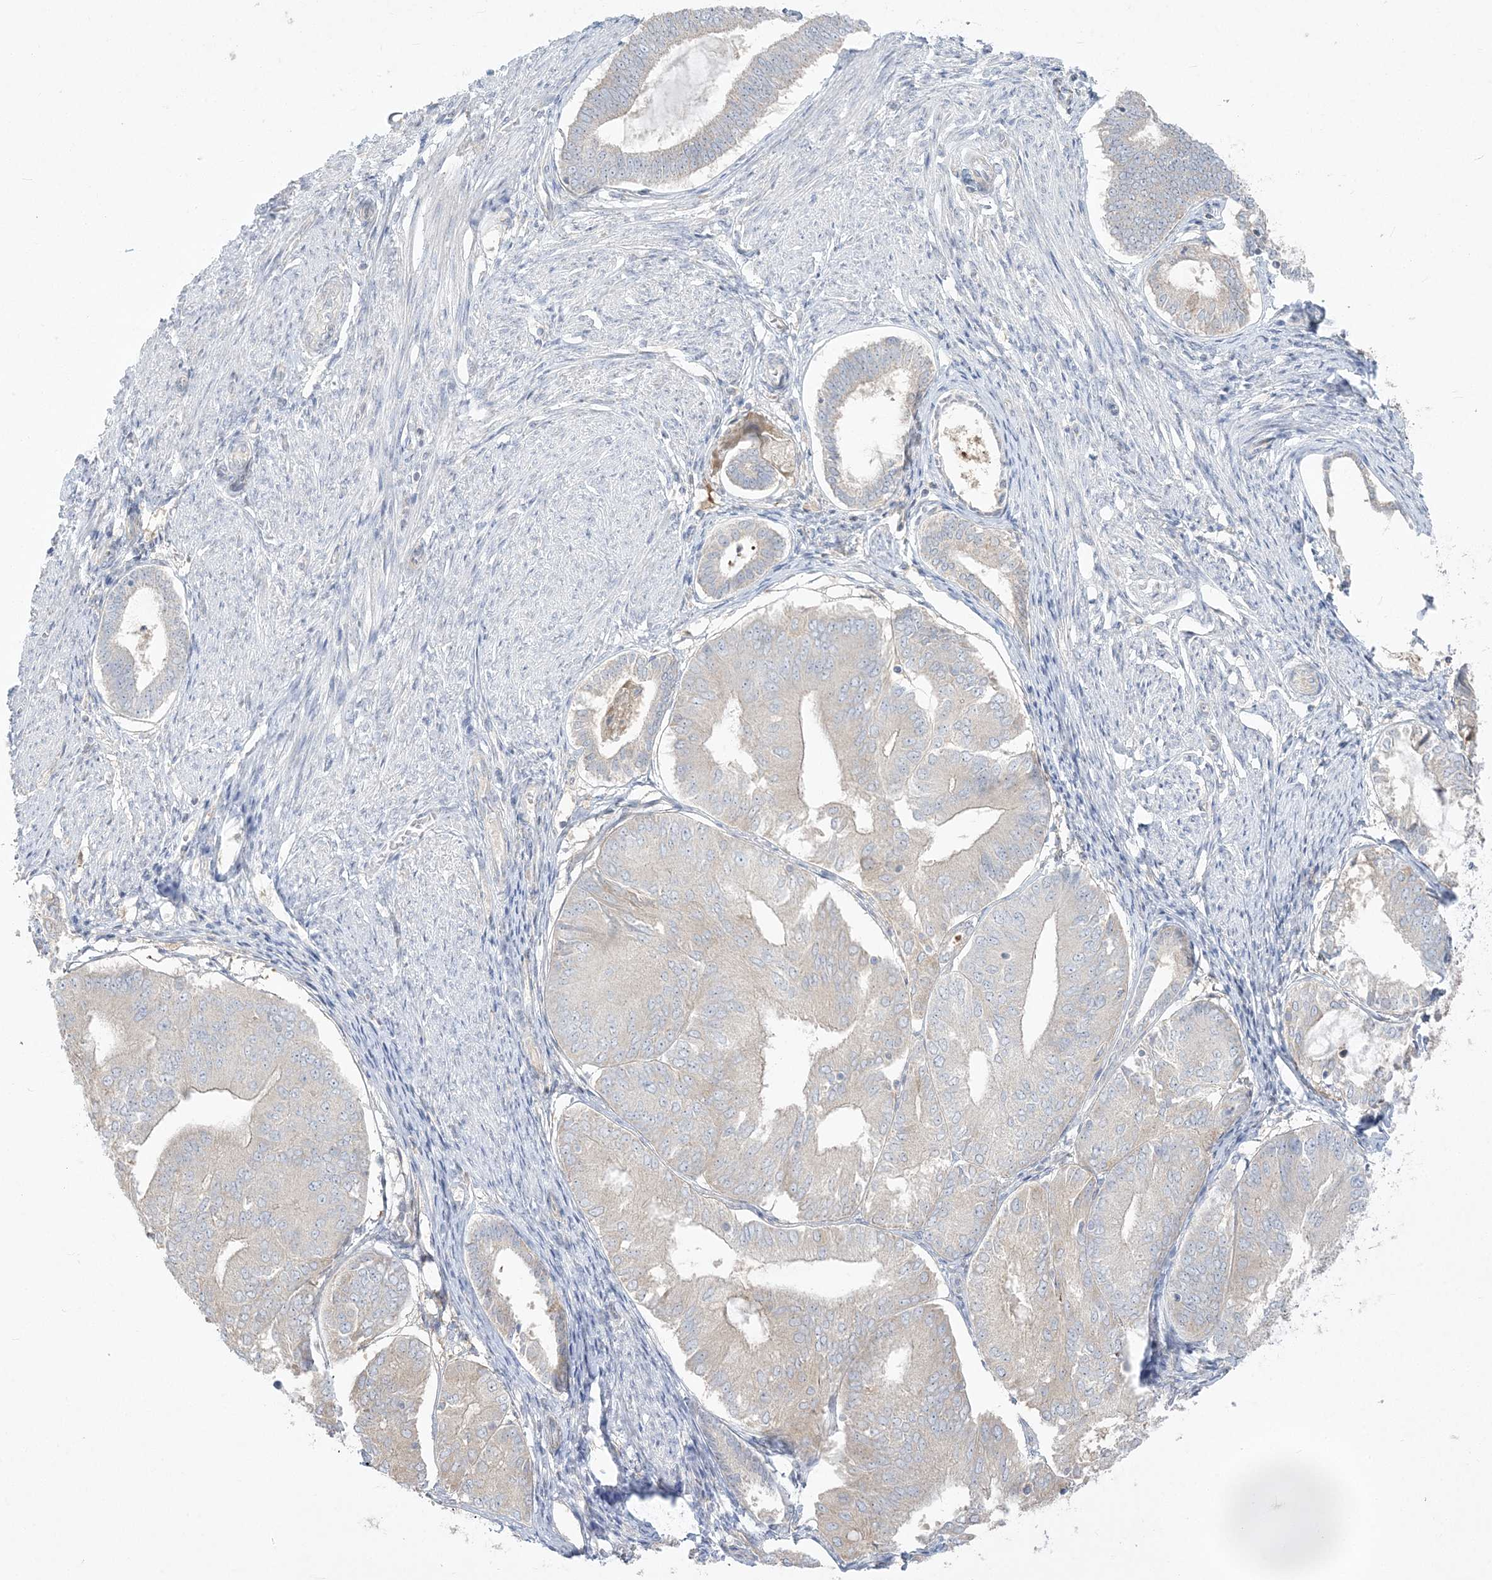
{"staining": {"intensity": "negative", "quantity": "none", "location": "none"}, "tissue": "endometrial cancer", "cell_type": "Tumor cells", "image_type": "cancer", "snomed": [{"axis": "morphology", "description": "Adenocarcinoma, NOS"}, {"axis": "topography", "description": "Endometrium"}], "caption": "This is an immunohistochemistry photomicrograph of human adenocarcinoma (endometrial). There is no expression in tumor cells.", "gene": "ZC3H6", "patient": {"sex": "female", "age": 81}}